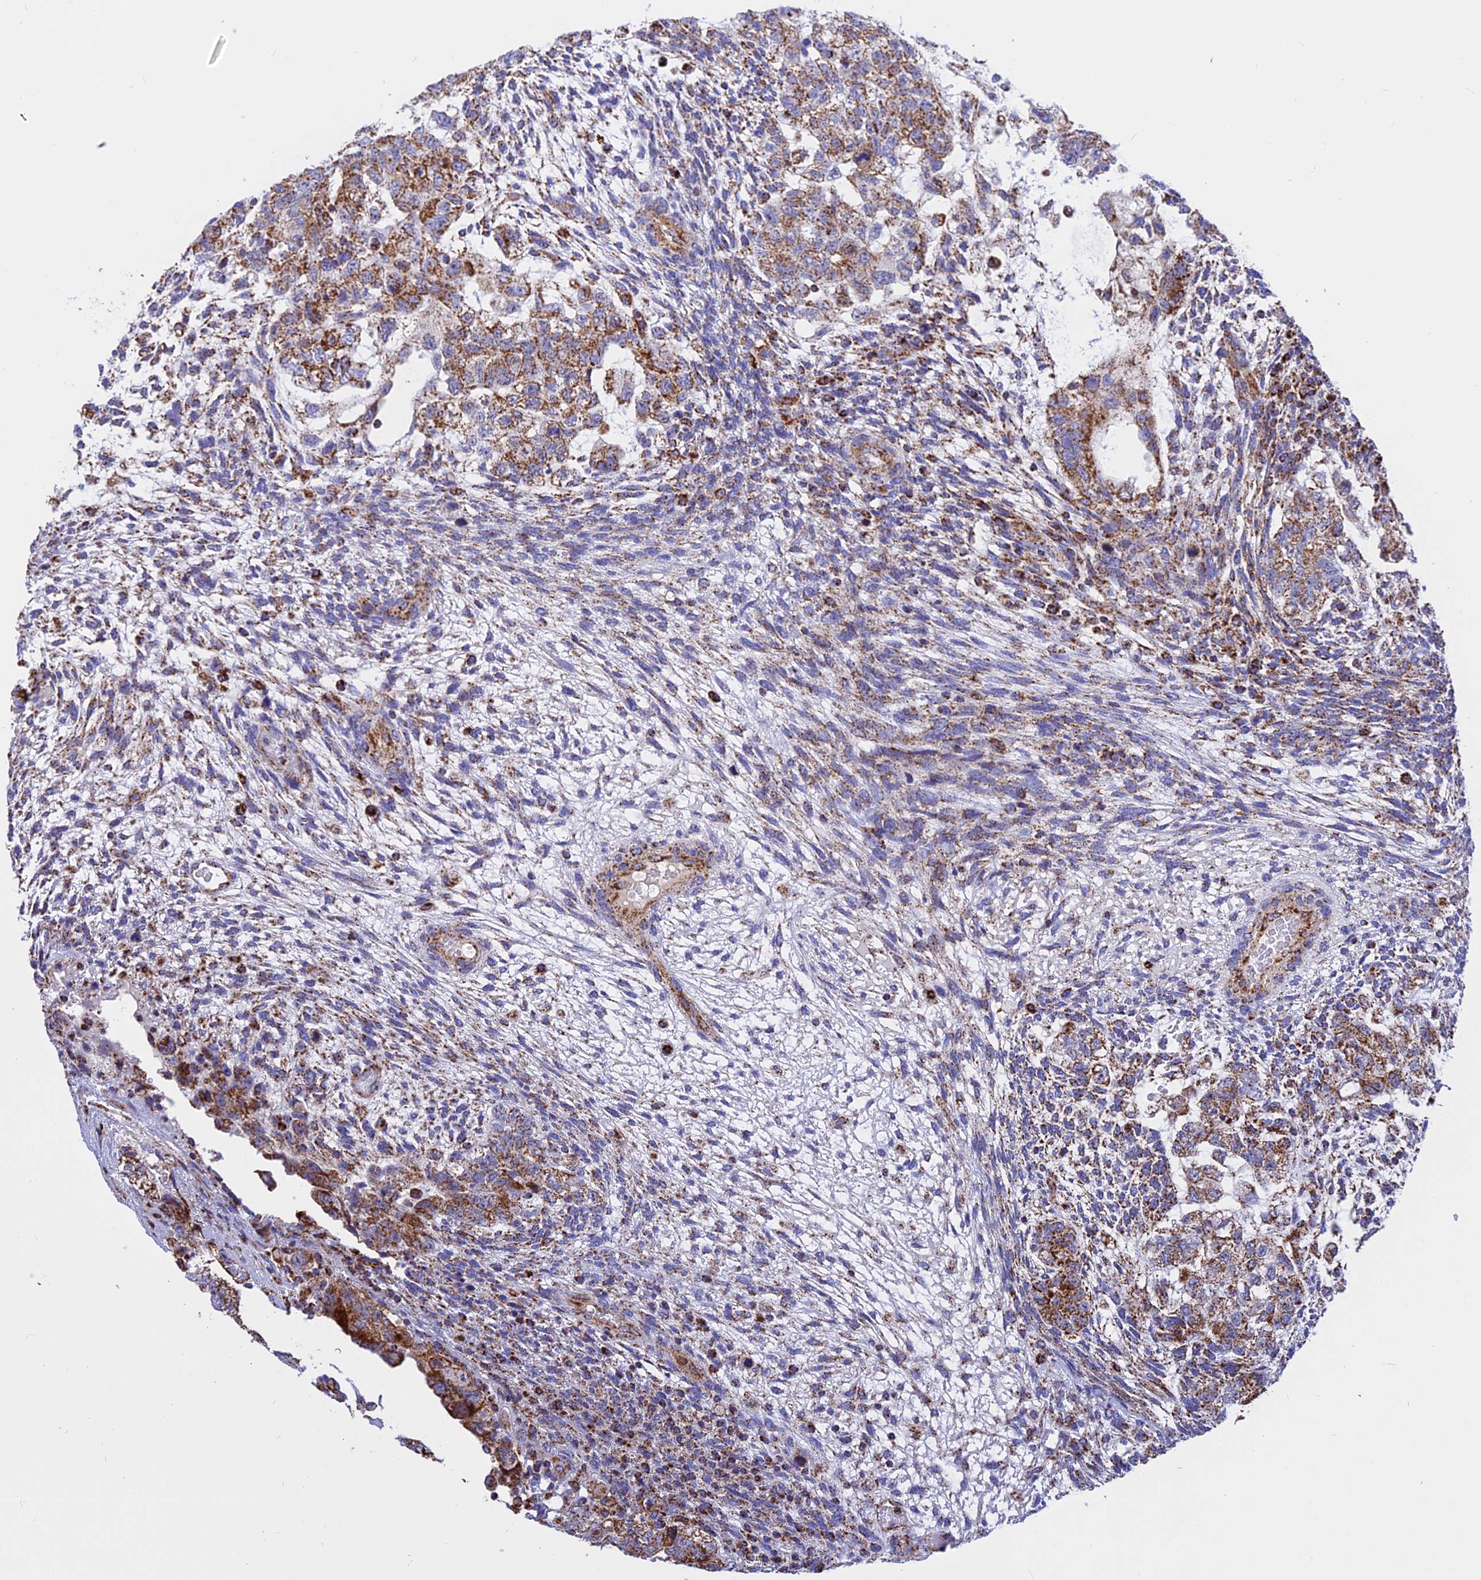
{"staining": {"intensity": "moderate", "quantity": ">75%", "location": "cytoplasmic/membranous"}, "tissue": "testis cancer", "cell_type": "Tumor cells", "image_type": "cancer", "snomed": [{"axis": "morphology", "description": "Normal tissue, NOS"}, {"axis": "morphology", "description": "Carcinoma, Embryonal, NOS"}, {"axis": "topography", "description": "Testis"}], "caption": "Brown immunohistochemical staining in human testis embryonal carcinoma reveals moderate cytoplasmic/membranous staining in about >75% of tumor cells.", "gene": "UQCRB", "patient": {"sex": "male", "age": 36}}